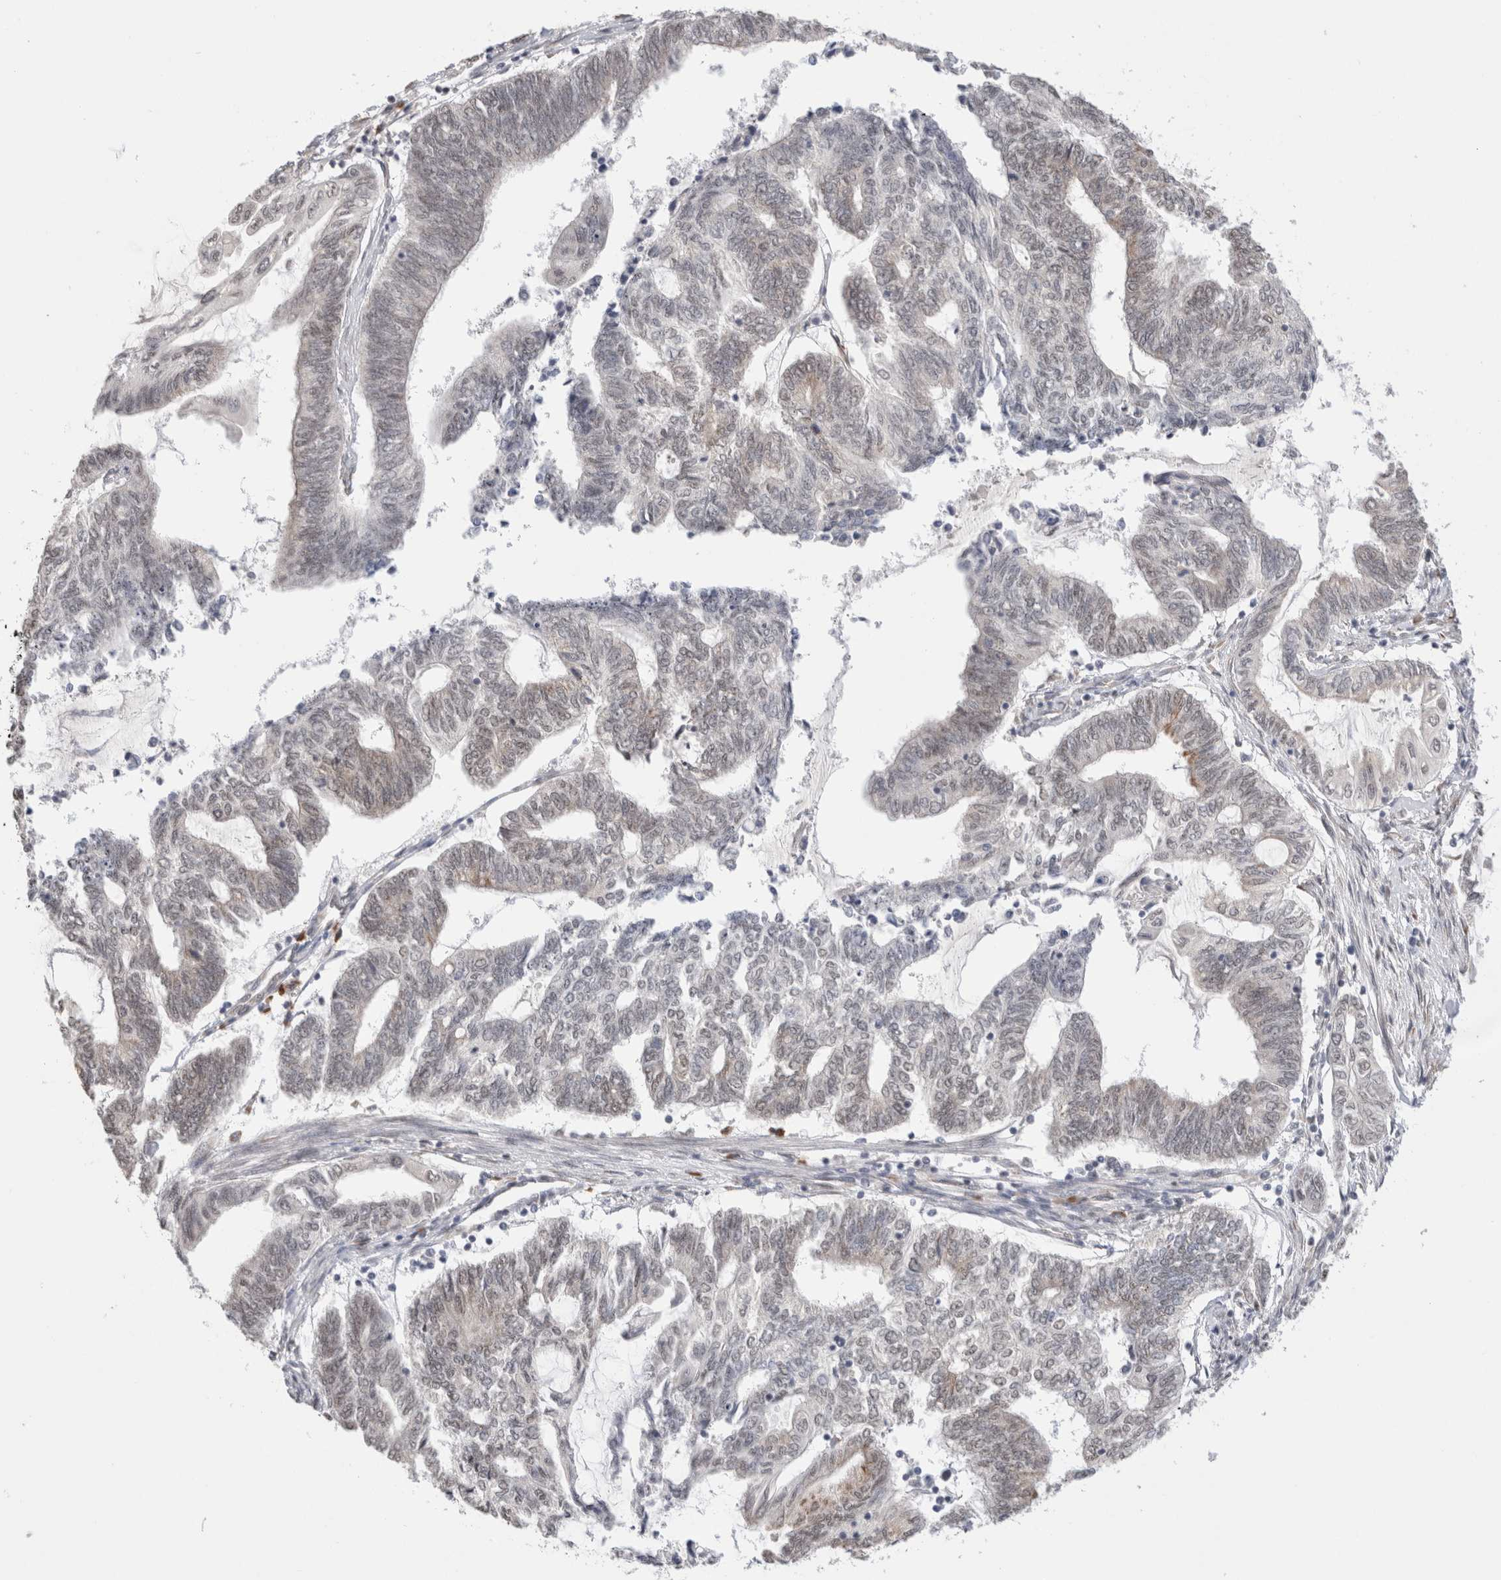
{"staining": {"intensity": "weak", "quantity": "<25%", "location": "cytoplasmic/membranous,nuclear"}, "tissue": "endometrial cancer", "cell_type": "Tumor cells", "image_type": "cancer", "snomed": [{"axis": "morphology", "description": "Adenocarcinoma, NOS"}, {"axis": "topography", "description": "Uterus"}, {"axis": "topography", "description": "Endometrium"}], "caption": "This is an immunohistochemistry (IHC) histopathology image of human adenocarcinoma (endometrial). There is no expression in tumor cells.", "gene": "HDLBP", "patient": {"sex": "female", "age": 70}}